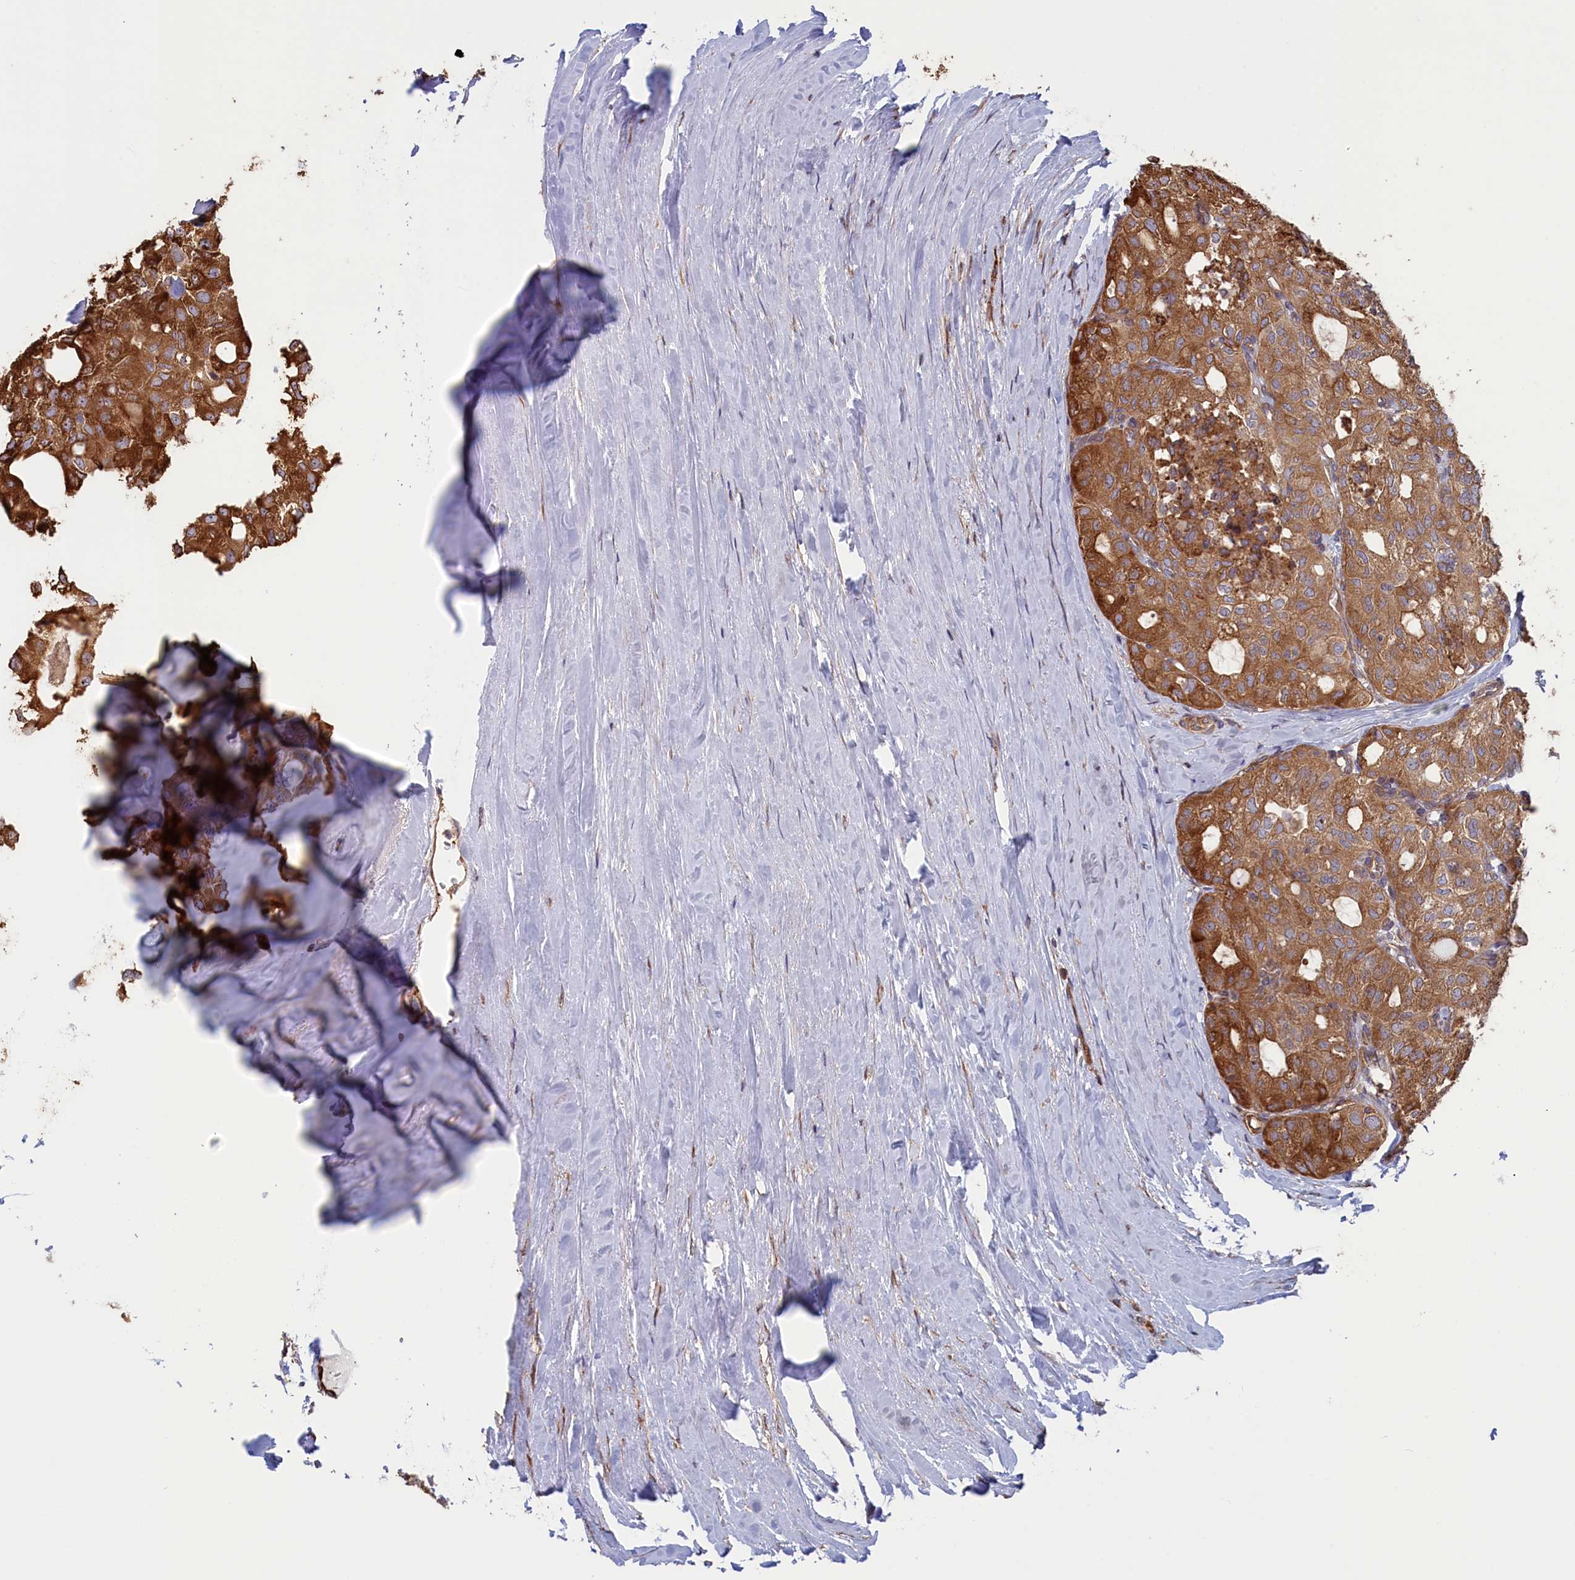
{"staining": {"intensity": "moderate", "quantity": ">75%", "location": "cytoplasmic/membranous"}, "tissue": "thyroid cancer", "cell_type": "Tumor cells", "image_type": "cancer", "snomed": [{"axis": "morphology", "description": "Follicular adenoma carcinoma, NOS"}, {"axis": "topography", "description": "Thyroid gland"}], "caption": "Follicular adenoma carcinoma (thyroid) stained for a protein (brown) exhibits moderate cytoplasmic/membranous positive expression in approximately >75% of tumor cells.", "gene": "RILPL1", "patient": {"sex": "male", "age": 75}}